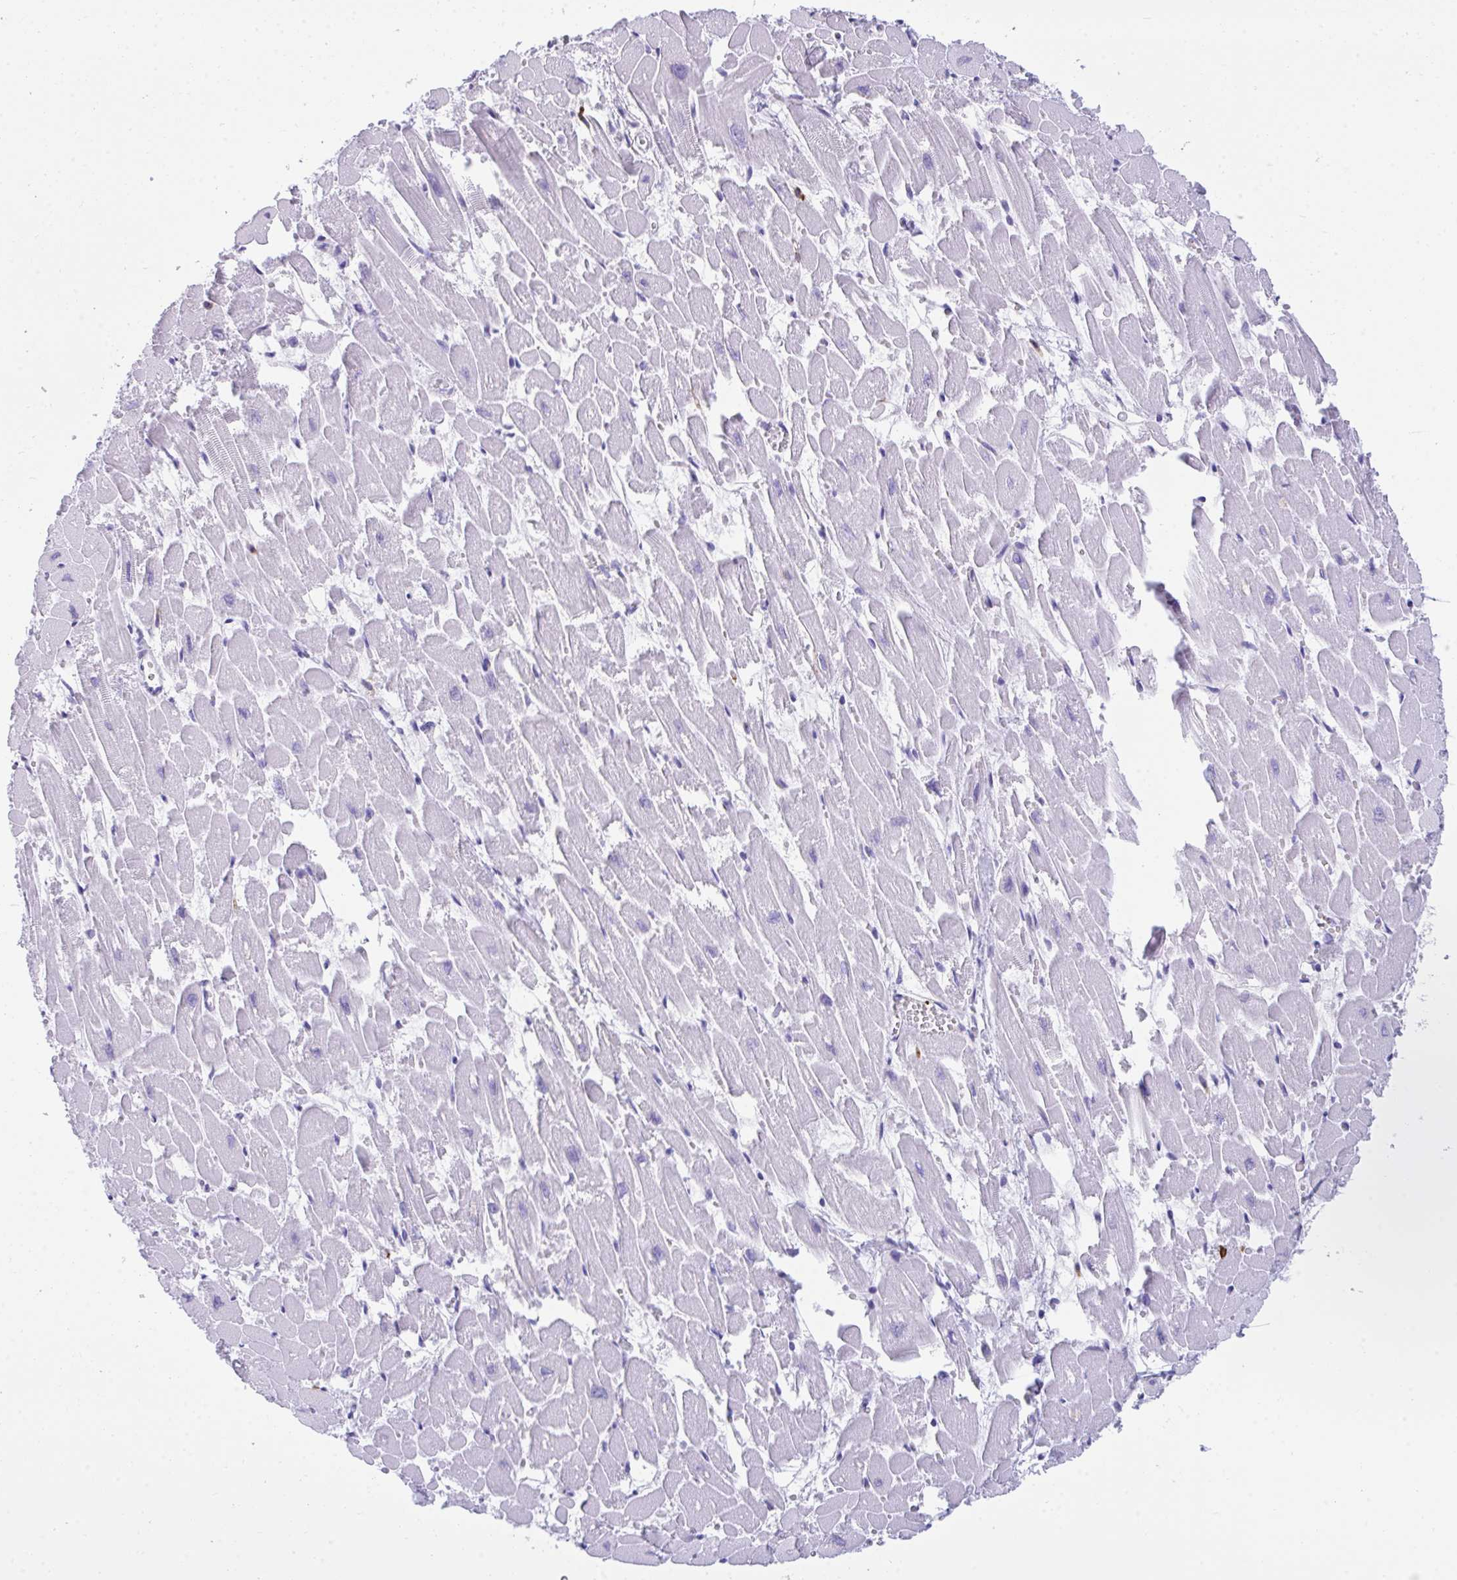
{"staining": {"intensity": "negative", "quantity": "none", "location": "none"}, "tissue": "heart muscle", "cell_type": "Cardiomyocytes", "image_type": "normal", "snomed": [{"axis": "morphology", "description": "Normal tissue, NOS"}, {"axis": "topography", "description": "Heart"}], "caption": "Photomicrograph shows no significant protein staining in cardiomyocytes of benign heart muscle. (DAB immunohistochemistry, high magnification).", "gene": "SPN", "patient": {"sex": "female", "age": 52}}